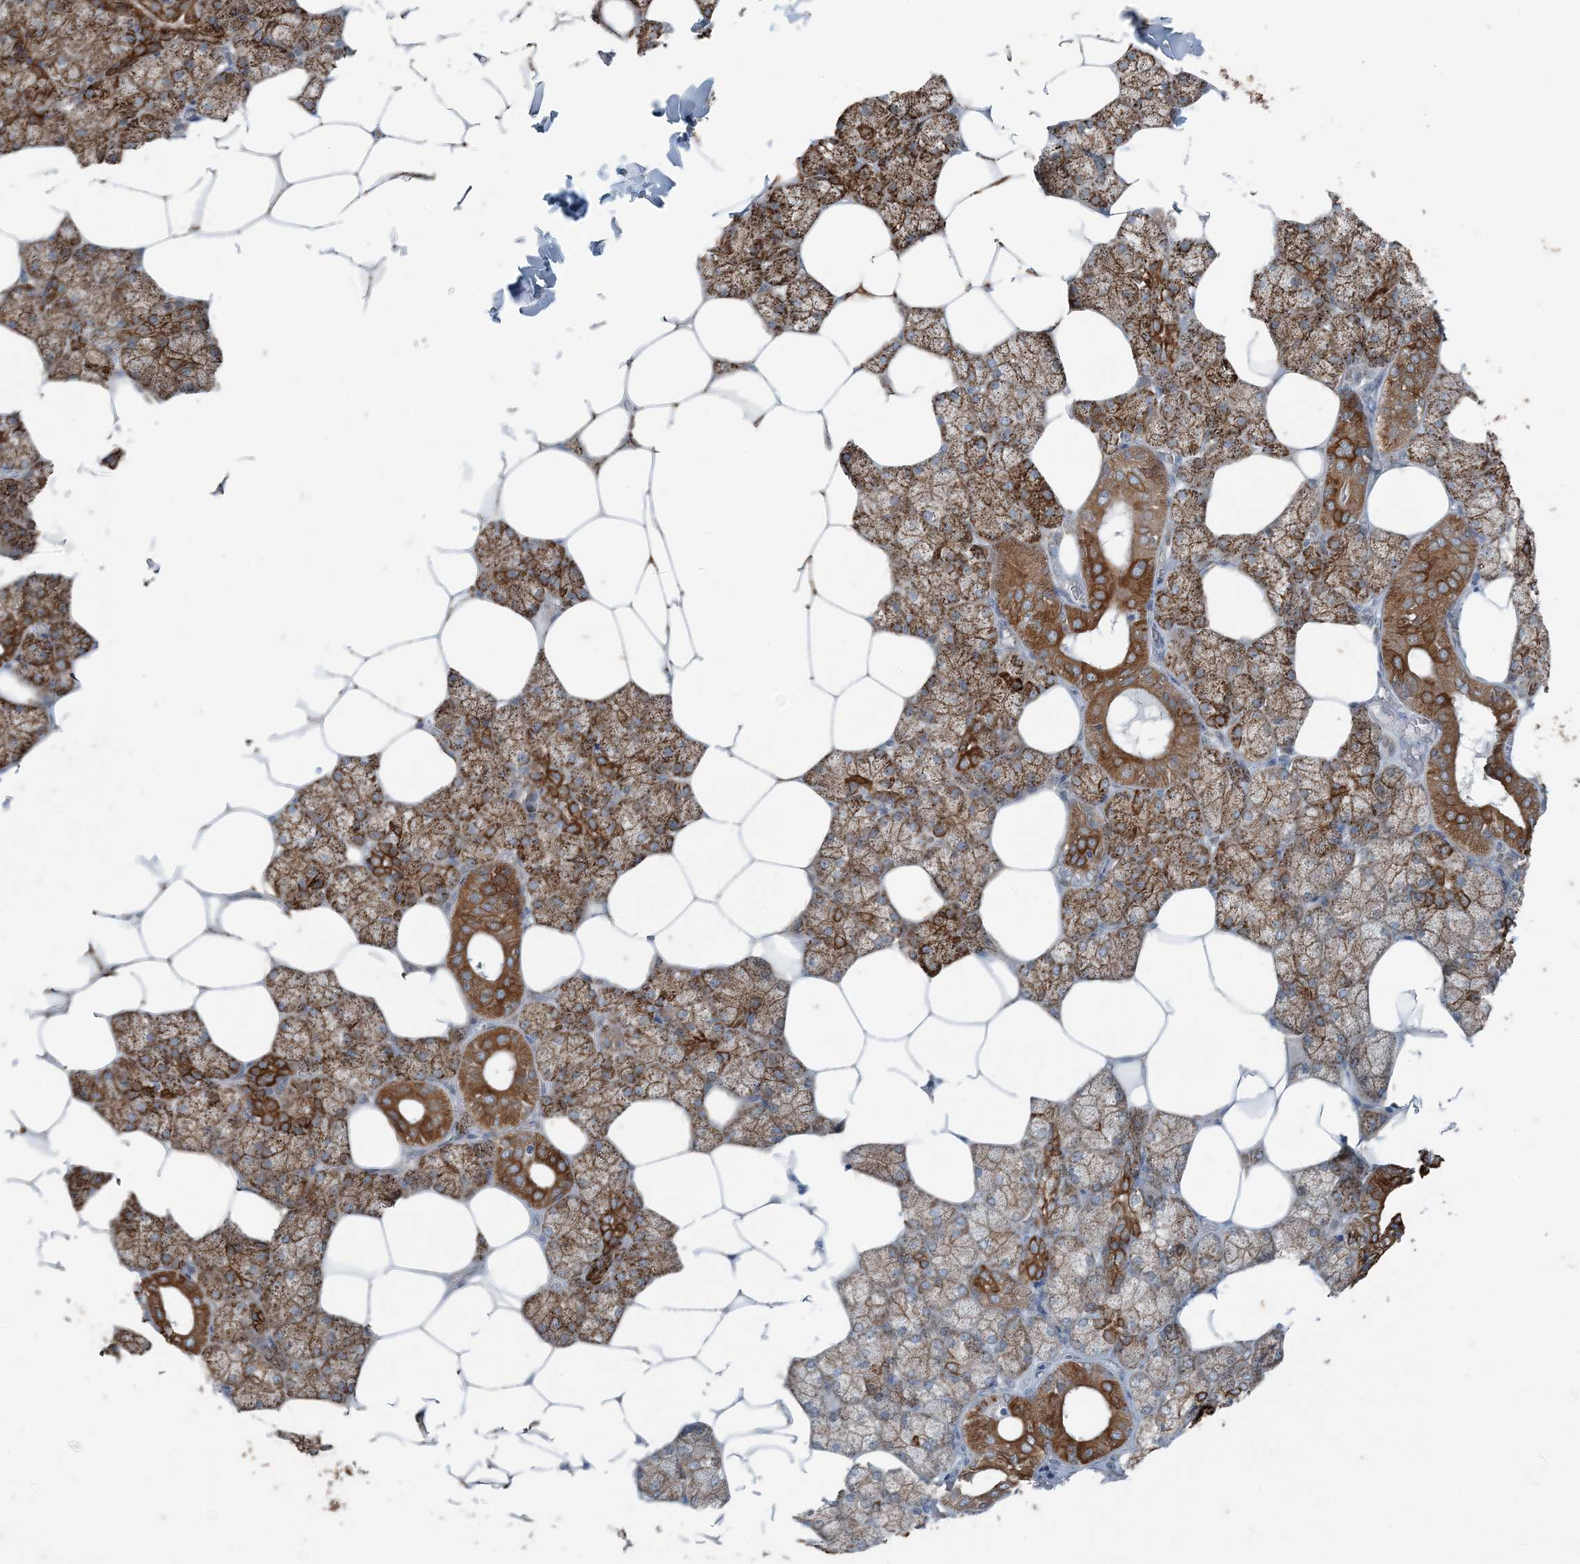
{"staining": {"intensity": "strong", "quantity": "25%-75%", "location": "cytoplasmic/membranous"}, "tissue": "salivary gland", "cell_type": "Glandular cells", "image_type": "normal", "snomed": [{"axis": "morphology", "description": "Normal tissue, NOS"}, {"axis": "topography", "description": "Salivary gland"}], "caption": "This histopathology image shows benign salivary gland stained with immunohistochemistry to label a protein in brown. The cytoplasmic/membranous of glandular cells show strong positivity for the protein. Nuclei are counter-stained blue.", "gene": "PC", "patient": {"sex": "male", "age": 62}}